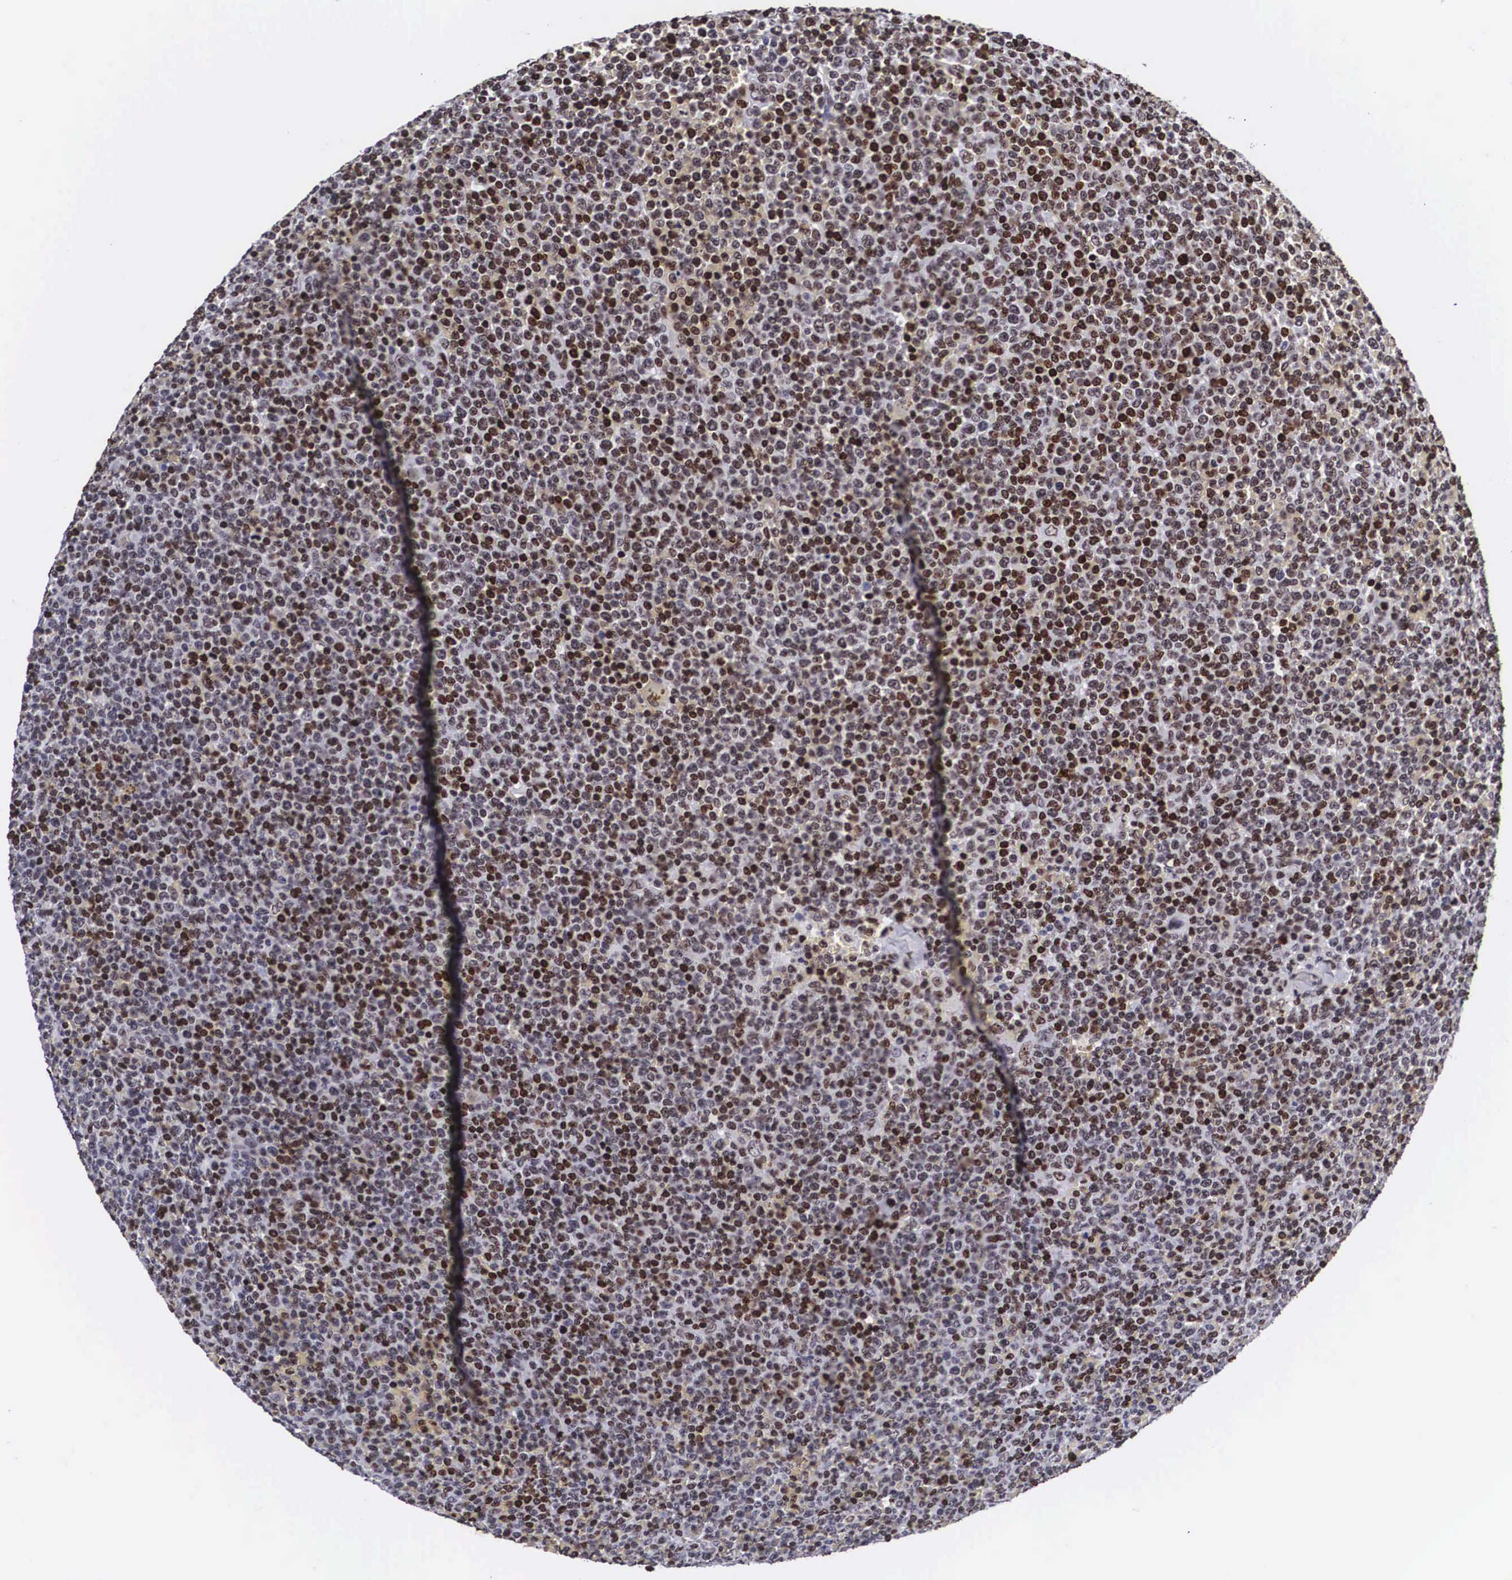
{"staining": {"intensity": "strong", "quantity": ">75%", "location": "nuclear"}, "tissue": "lymphoma", "cell_type": "Tumor cells", "image_type": "cancer", "snomed": [{"axis": "morphology", "description": "Malignant lymphoma, non-Hodgkin's type, Low grade"}, {"axis": "topography", "description": "Lymph node"}], "caption": "The immunohistochemical stain labels strong nuclear positivity in tumor cells of lymphoma tissue.", "gene": "MECP2", "patient": {"sex": "male", "age": 50}}